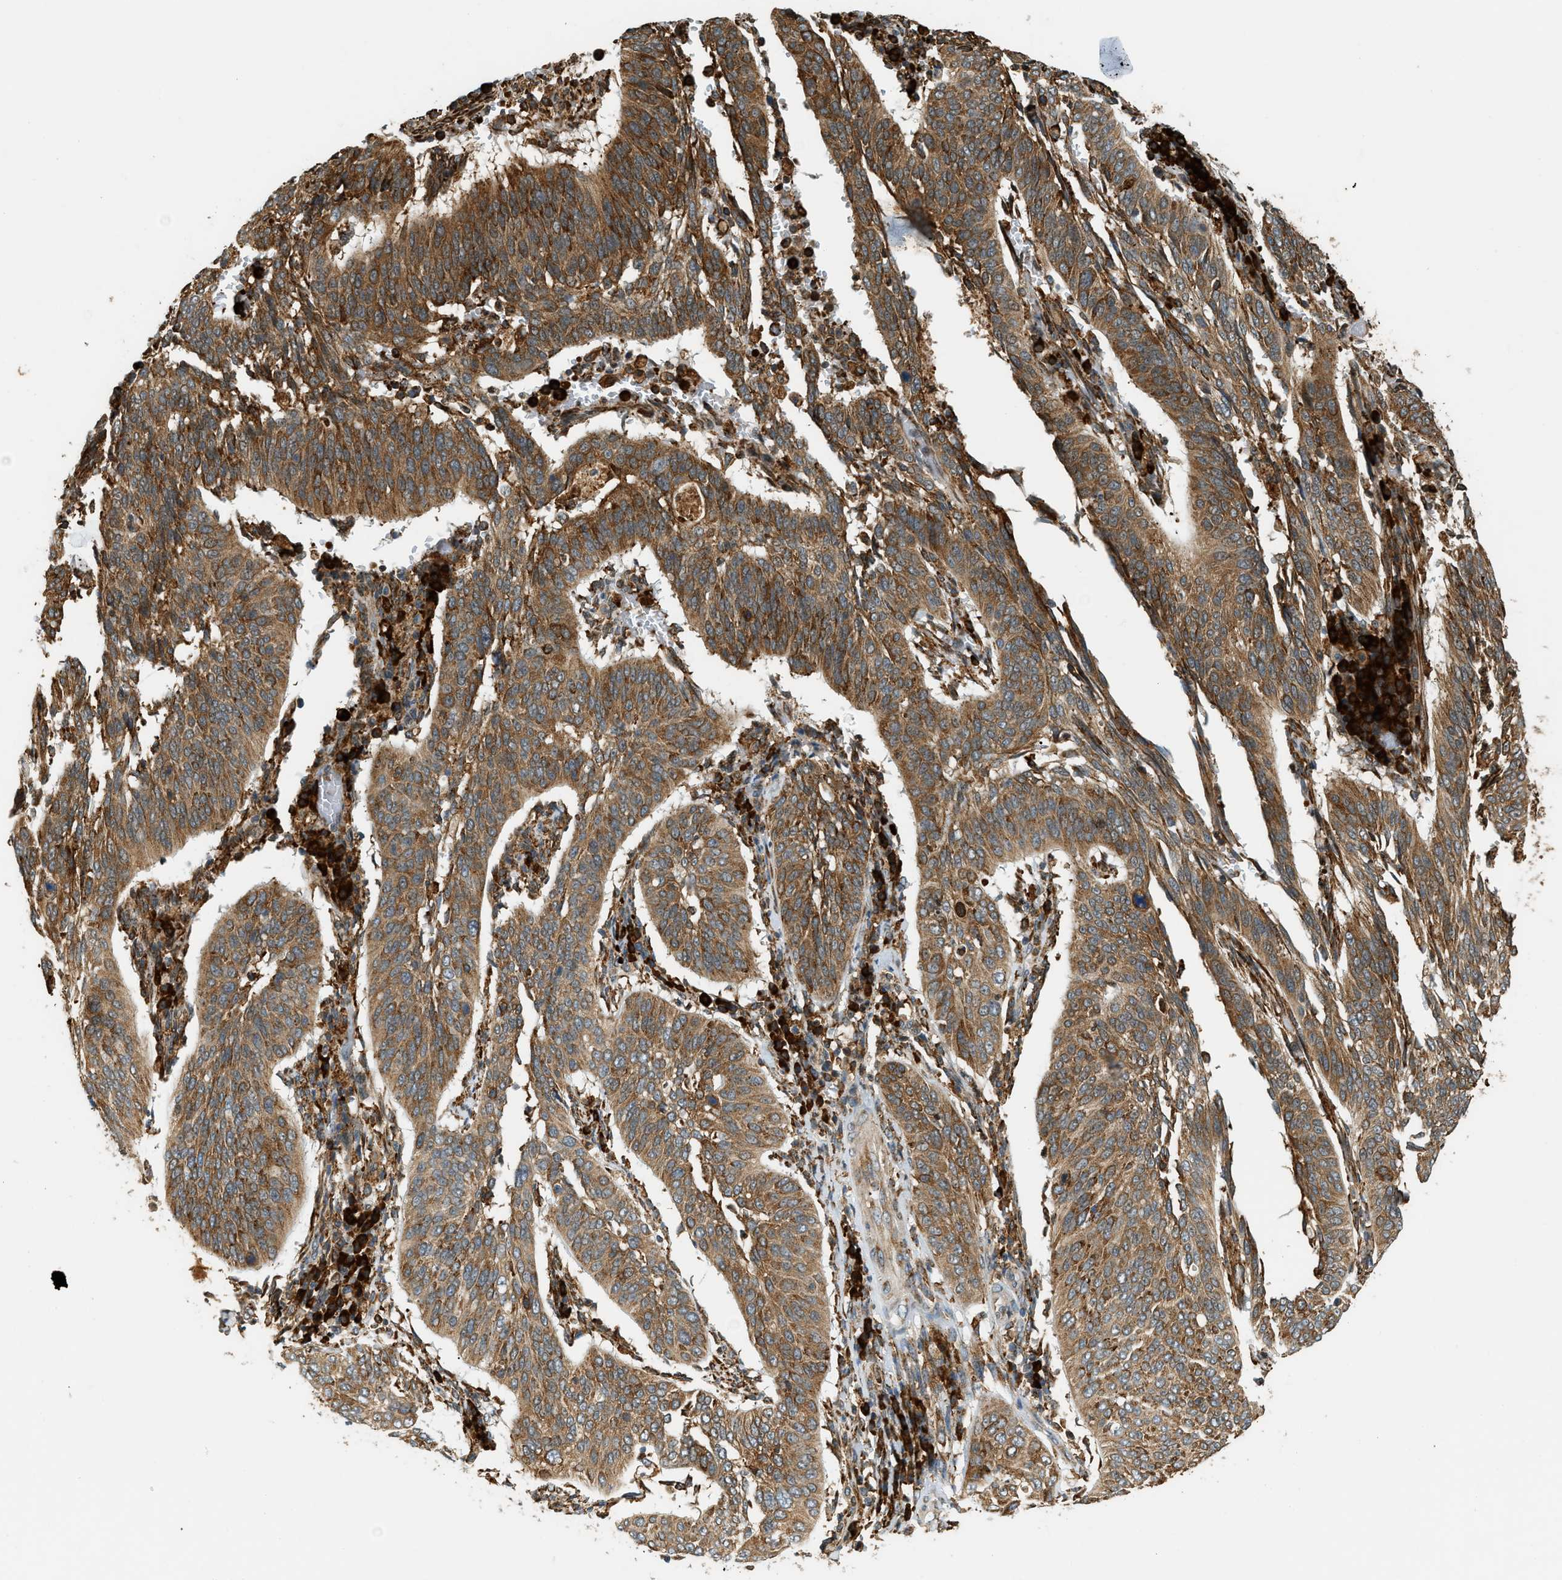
{"staining": {"intensity": "moderate", "quantity": ">75%", "location": "cytoplasmic/membranous"}, "tissue": "cervical cancer", "cell_type": "Tumor cells", "image_type": "cancer", "snomed": [{"axis": "morphology", "description": "Normal tissue, NOS"}, {"axis": "morphology", "description": "Squamous cell carcinoma, NOS"}, {"axis": "topography", "description": "Cervix"}], "caption": "High-magnification brightfield microscopy of cervical squamous cell carcinoma stained with DAB (brown) and counterstained with hematoxylin (blue). tumor cells exhibit moderate cytoplasmic/membranous expression is seen in approximately>75% of cells.", "gene": "SEMA4D", "patient": {"sex": "female", "age": 39}}